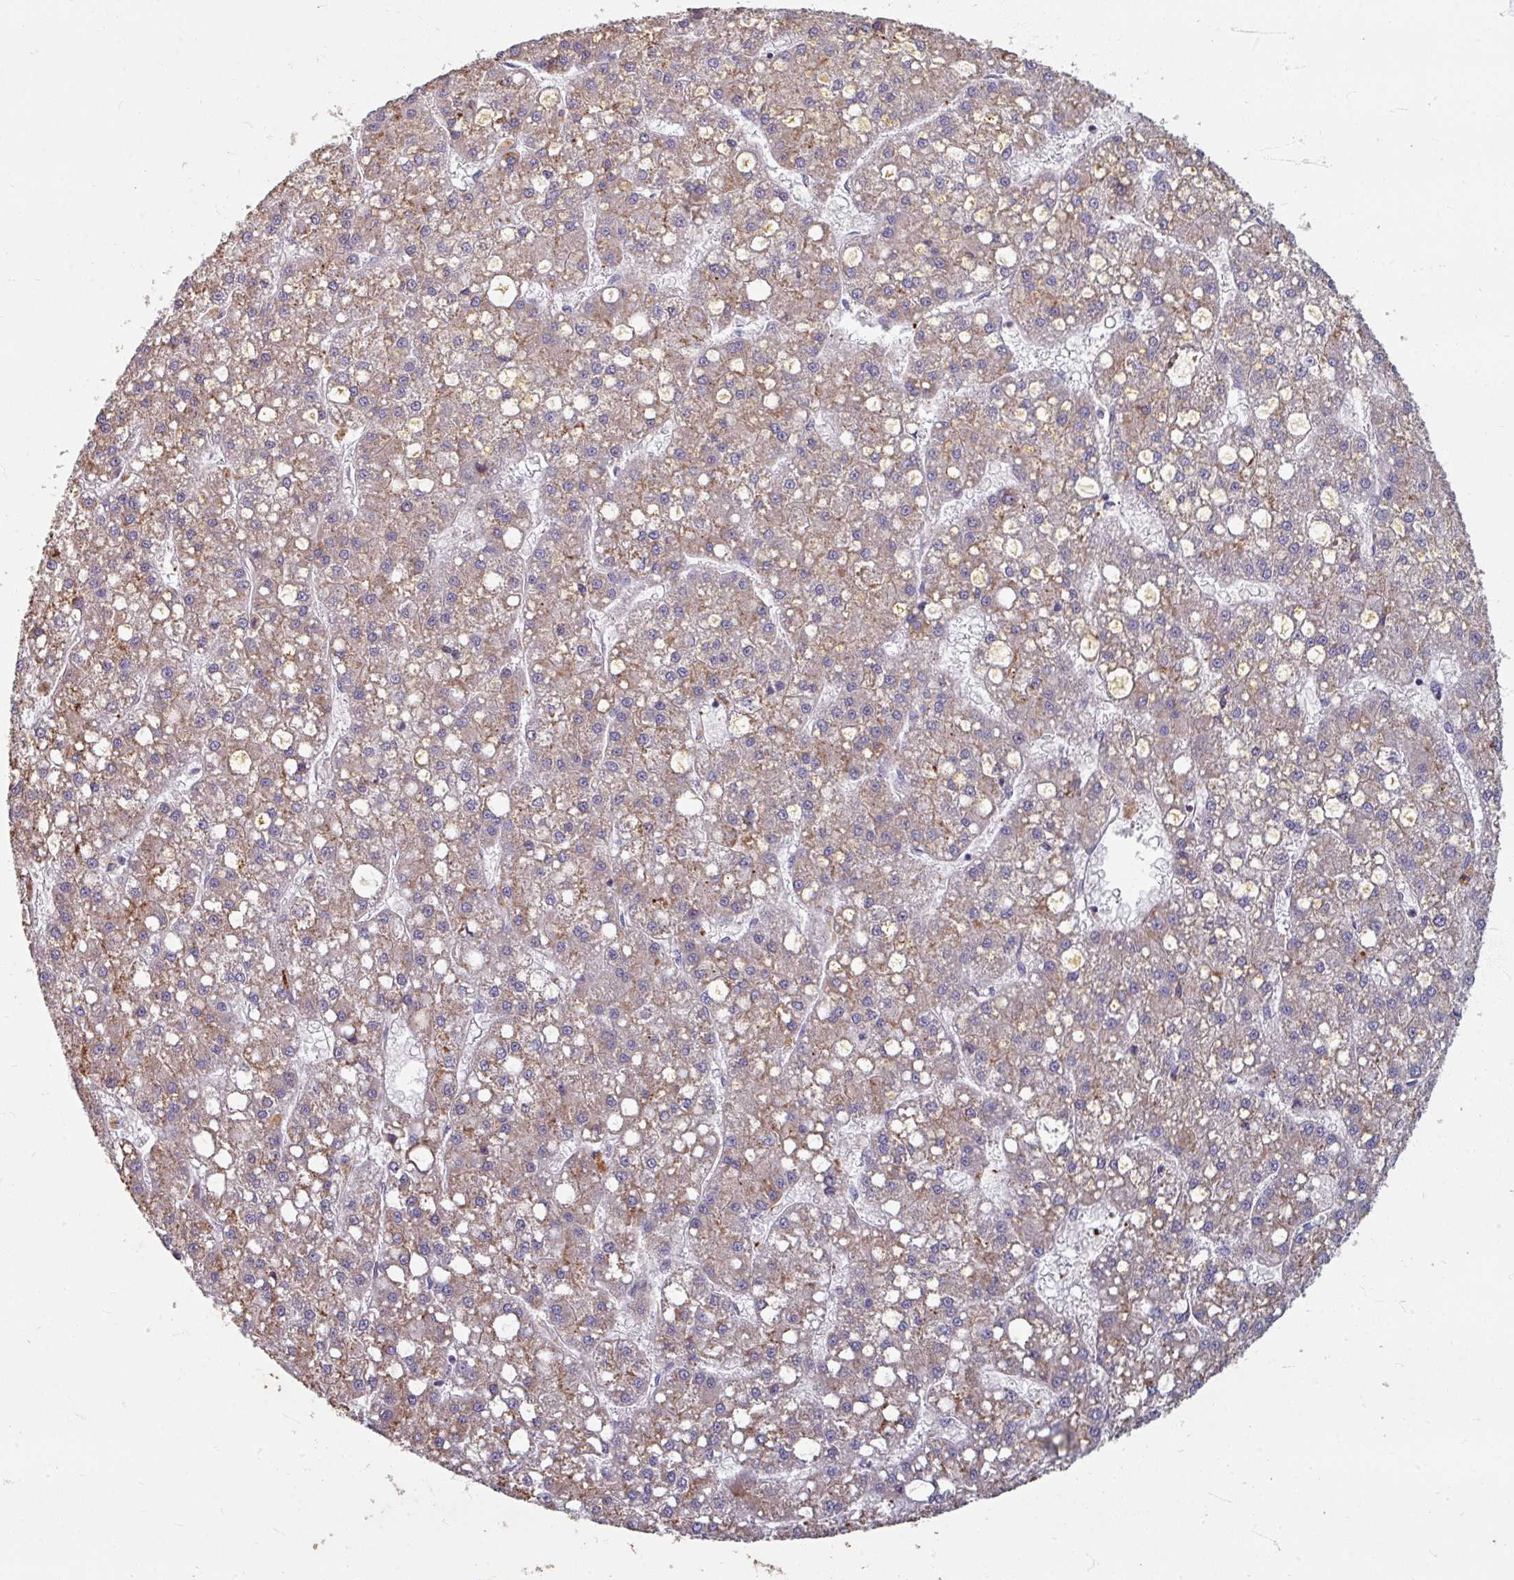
{"staining": {"intensity": "weak", "quantity": "25%-75%", "location": "cytoplasmic/membranous"}, "tissue": "liver cancer", "cell_type": "Tumor cells", "image_type": "cancer", "snomed": [{"axis": "morphology", "description": "Carcinoma, Hepatocellular, NOS"}, {"axis": "topography", "description": "Liver"}], "caption": "Immunohistochemistry (DAB (3,3'-diaminobenzidine)) staining of hepatocellular carcinoma (liver) demonstrates weak cytoplasmic/membranous protein expression in about 25%-75% of tumor cells.", "gene": "GABARAPL1", "patient": {"sex": "male", "age": 67}}